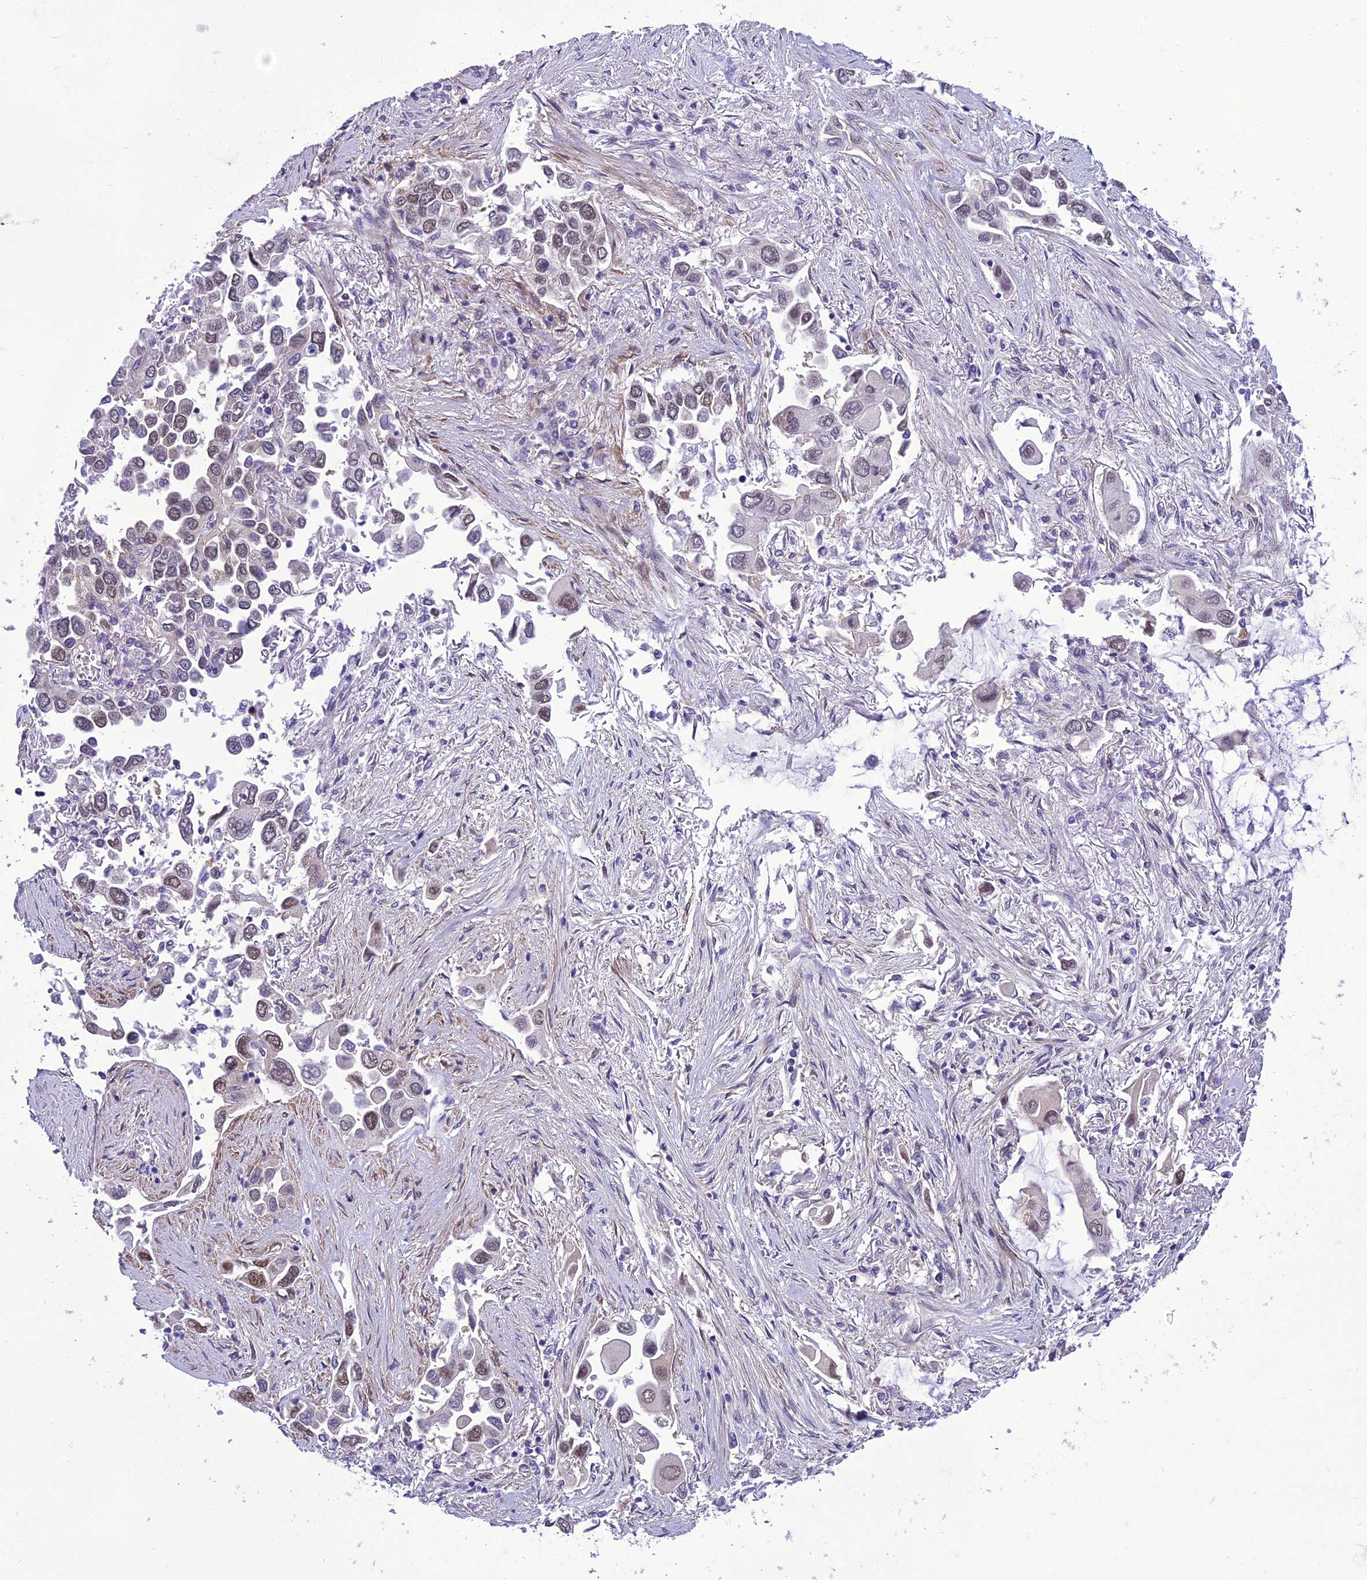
{"staining": {"intensity": "weak", "quantity": "25%-75%", "location": "nuclear"}, "tissue": "lung cancer", "cell_type": "Tumor cells", "image_type": "cancer", "snomed": [{"axis": "morphology", "description": "Adenocarcinoma, NOS"}, {"axis": "topography", "description": "Lung"}], "caption": "High-magnification brightfield microscopy of lung cancer (adenocarcinoma) stained with DAB (3,3'-diaminobenzidine) (brown) and counterstained with hematoxylin (blue). tumor cells exhibit weak nuclear staining is seen in approximately25%-75% of cells. The protein is stained brown, and the nuclei are stained in blue (DAB (3,3'-diaminobenzidine) IHC with brightfield microscopy, high magnification).", "gene": "GAB4", "patient": {"sex": "female", "age": 76}}